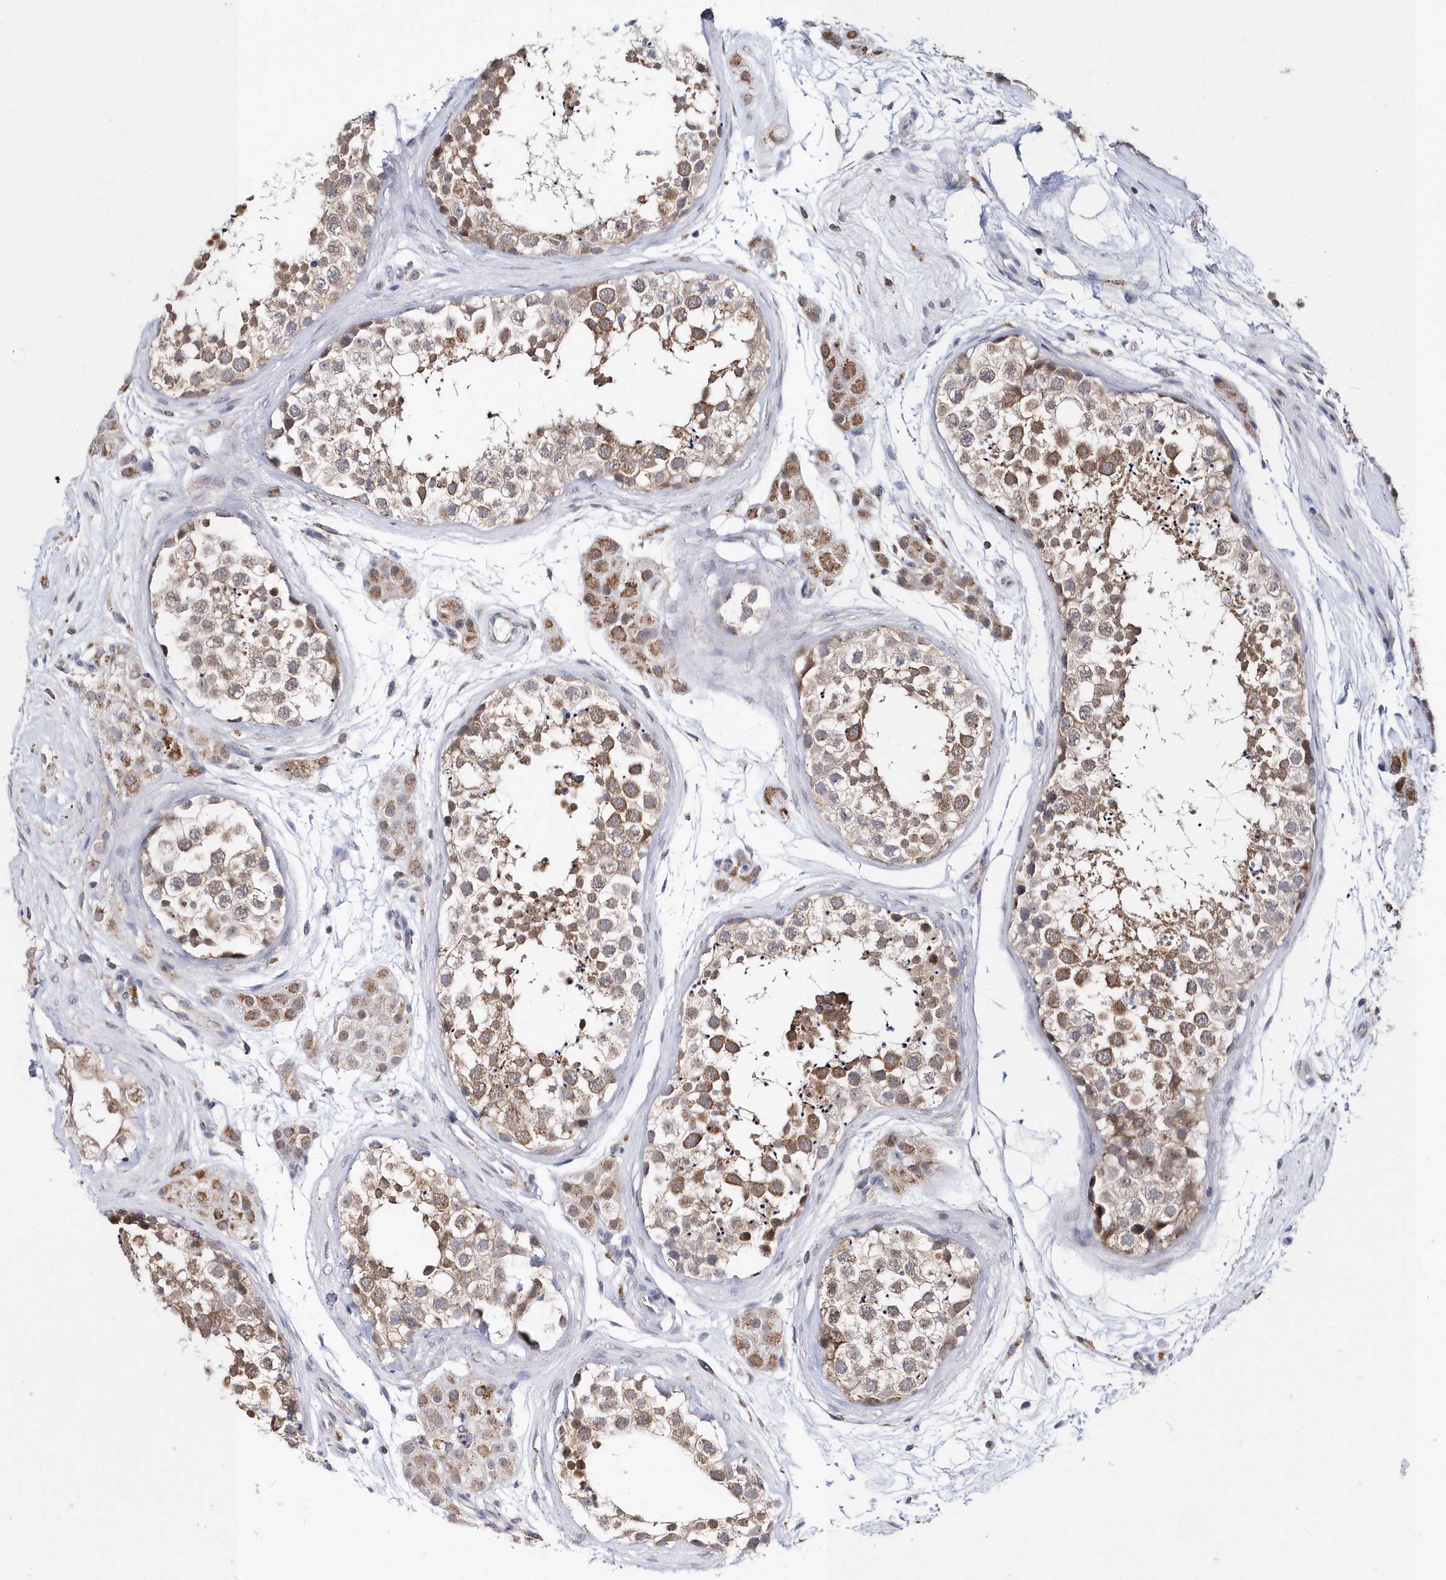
{"staining": {"intensity": "moderate", "quantity": ">75%", "location": "cytoplasmic/membranous"}, "tissue": "testis", "cell_type": "Cells in seminiferous ducts", "image_type": "normal", "snomed": [{"axis": "morphology", "description": "Normal tissue, NOS"}, {"axis": "topography", "description": "Testis"}], "caption": "Cells in seminiferous ducts exhibit medium levels of moderate cytoplasmic/membranous positivity in about >75% of cells in benign human testis.", "gene": "SPATA5", "patient": {"sex": "male", "age": 56}}